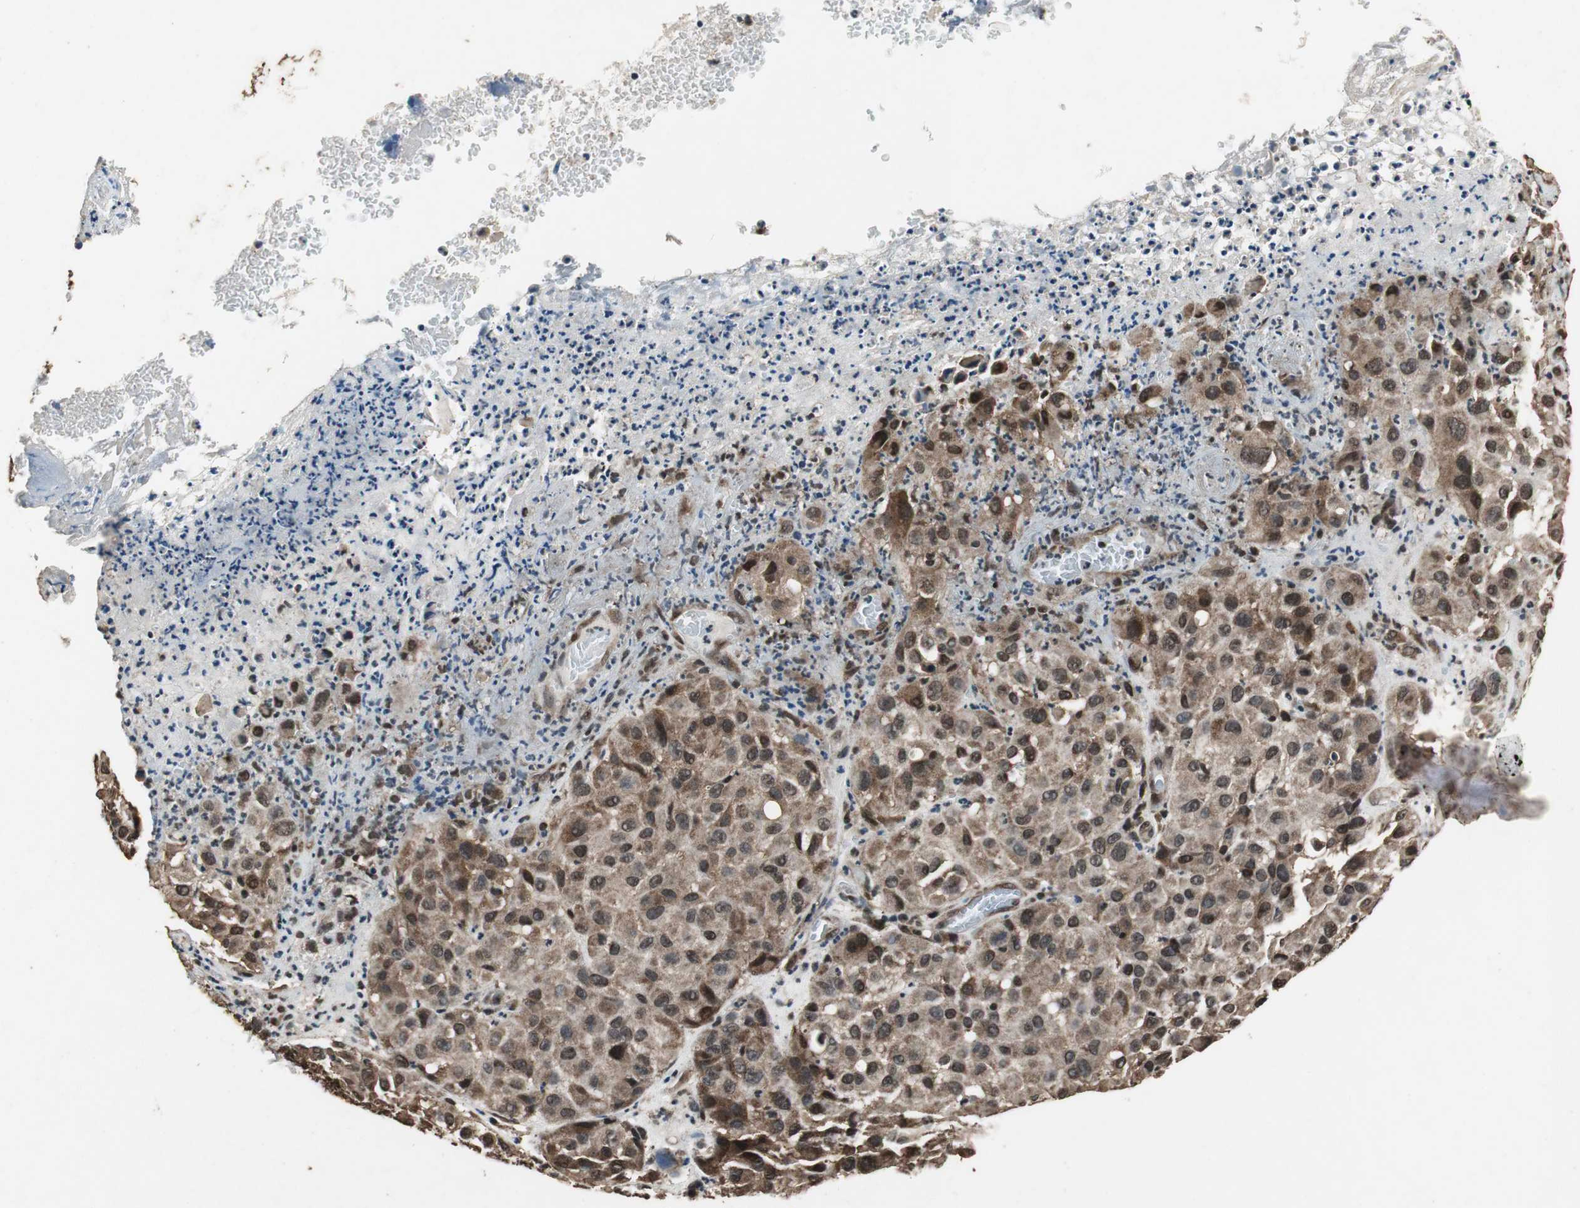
{"staining": {"intensity": "moderate", "quantity": ">75%", "location": "cytoplasmic/membranous,nuclear"}, "tissue": "melanoma", "cell_type": "Tumor cells", "image_type": "cancer", "snomed": [{"axis": "morphology", "description": "Malignant melanoma, NOS"}, {"axis": "topography", "description": "Skin"}], "caption": "IHC (DAB (3,3'-diaminobenzidine)) staining of human malignant melanoma demonstrates moderate cytoplasmic/membranous and nuclear protein positivity in about >75% of tumor cells.", "gene": "ZNF18", "patient": {"sex": "female", "age": 21}}